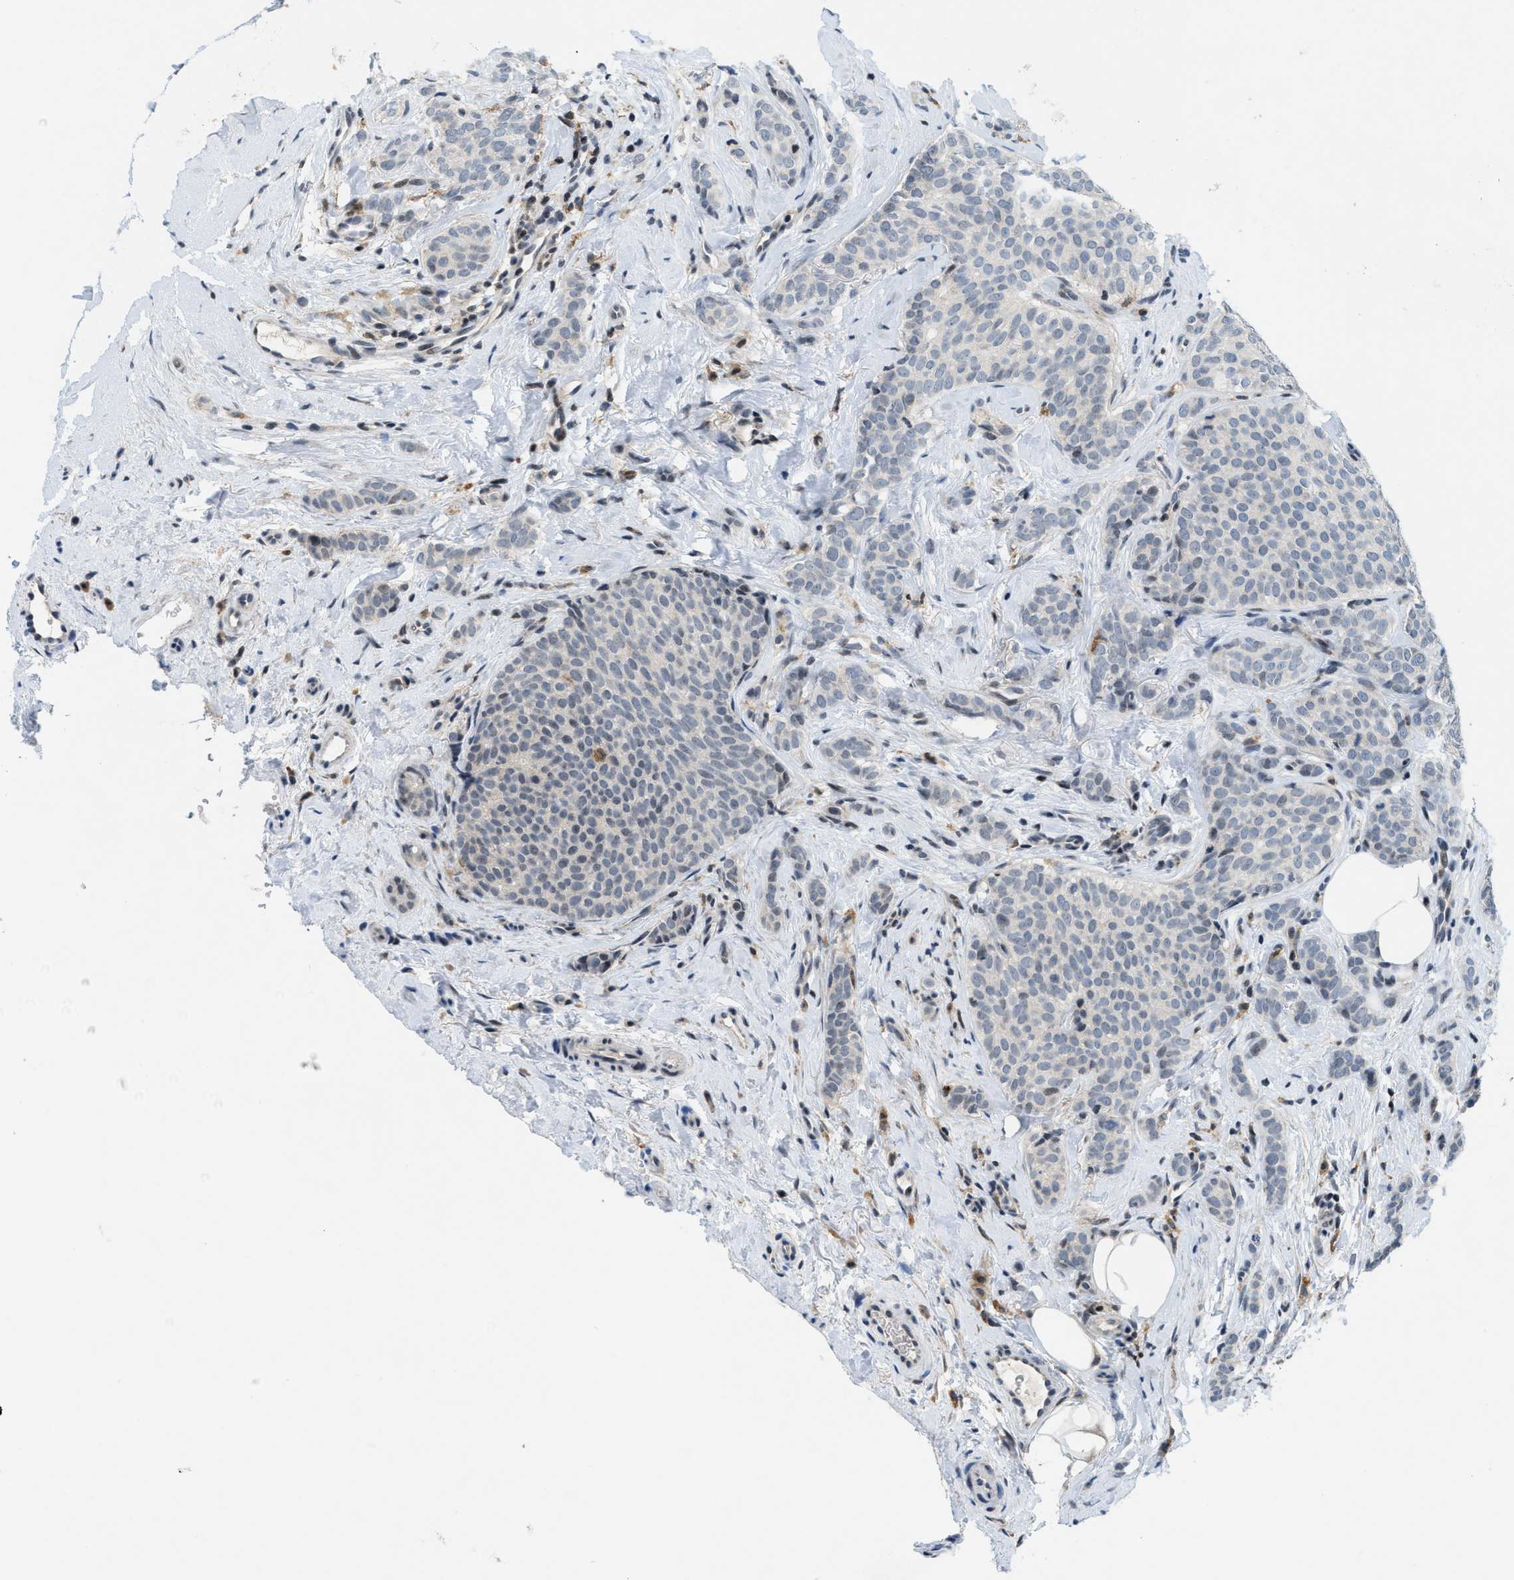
{"staining": {"intensity": "negative", "quantity": "none", "location": "none"}, "tissue": "breast cancer", "cell_type": "Tumor cells", "image_type": "cancer", "snomed": [{"axis": "morphology", "description": "Lobular carcinoma"}, {"axis": "topography", "description": "Skin"}, {"axis": "topography", "description": "Breast"}], "caption": "This is an immunohistochemistry photomicrograph of human lobular carcinoma (breast). There is no expression in tumor cells.", "gene": "ING1", "patient": {"sex": "female", "age": 46}}